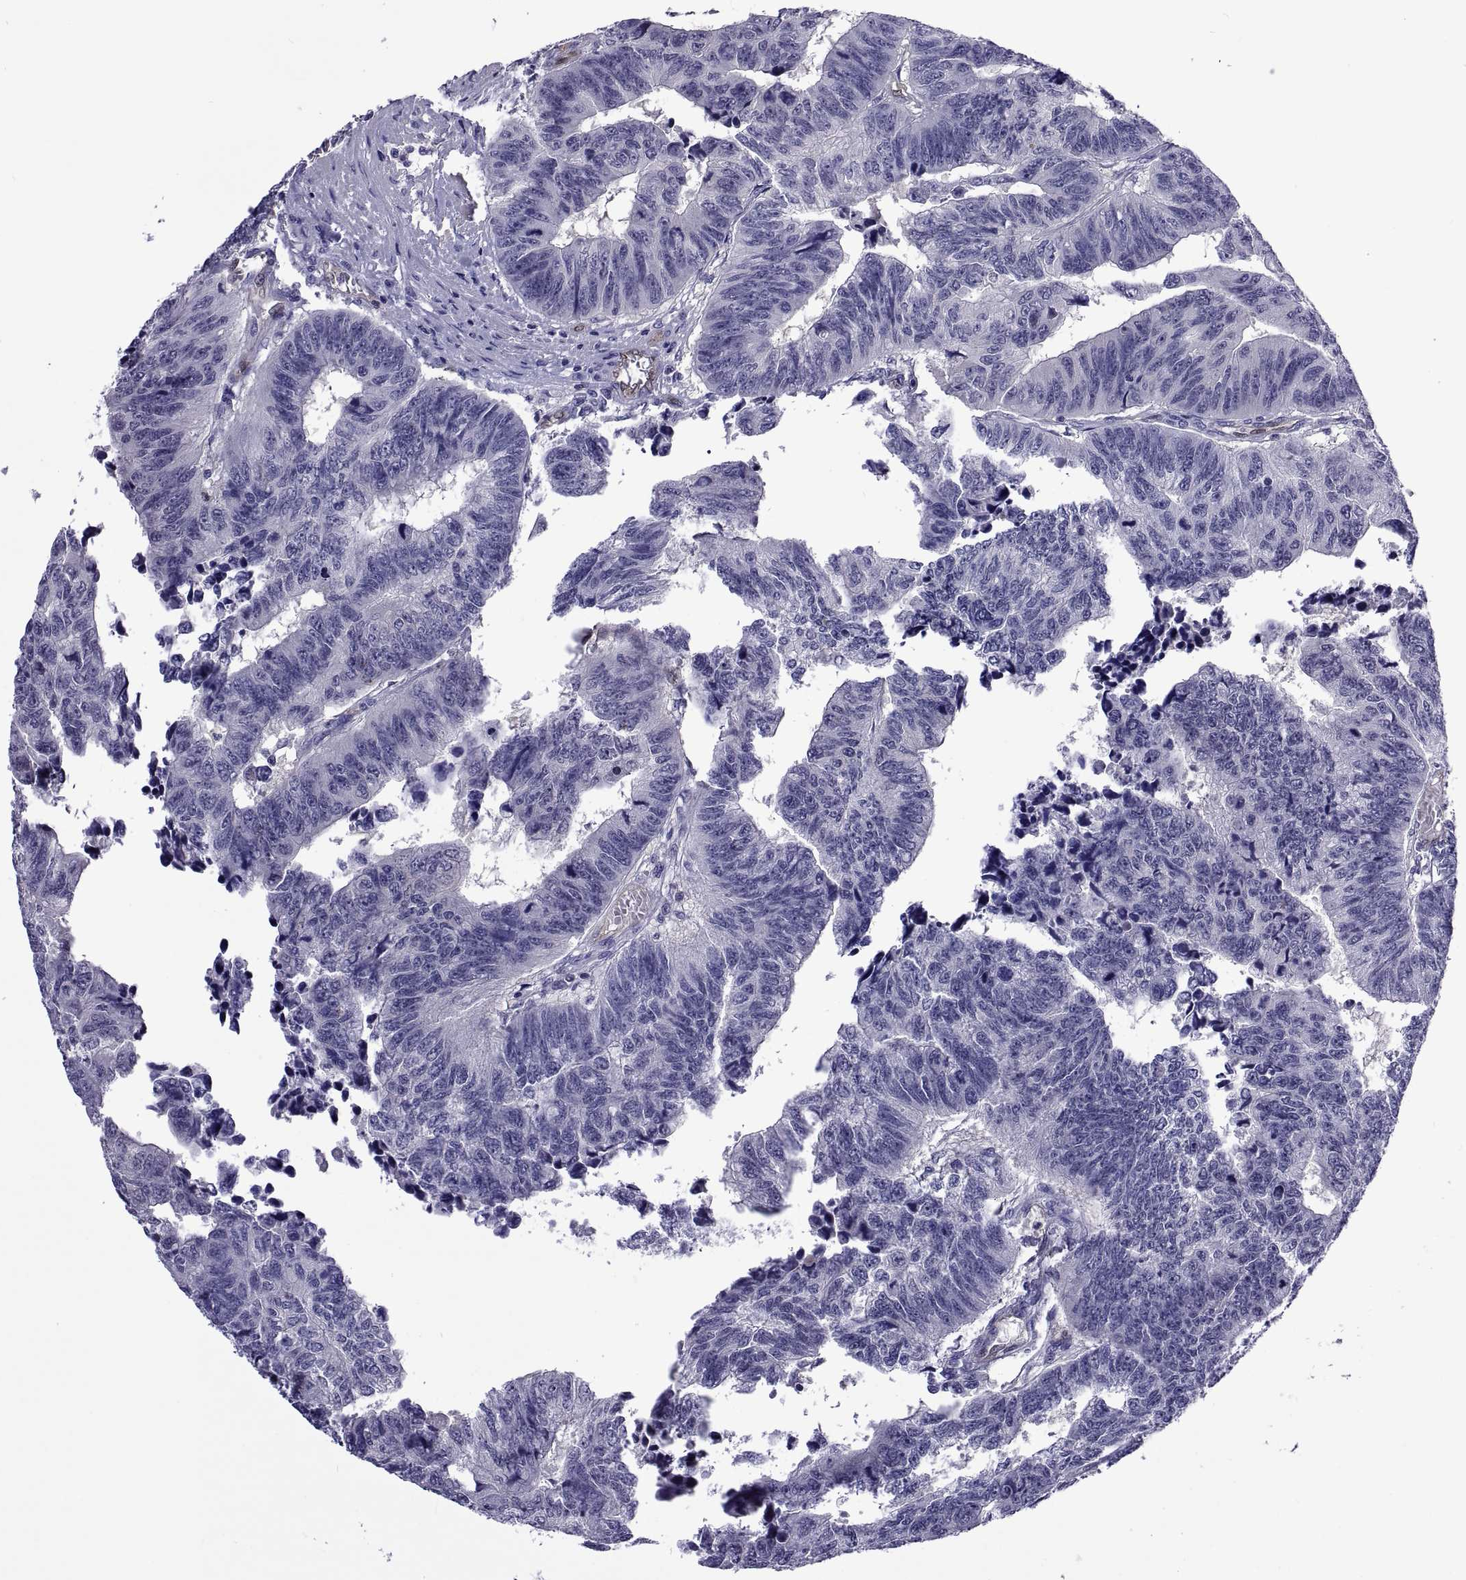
{"staining": {"intensity": "negative", "quantity": "none", "location": "none"}, "tissue": "colorectal cancer", "cell_type": "Tumor cells", "image_type": "cancer", "snomed": [{"axis": "morphology", "description": "Adenocarcinoma, NOS"}, {"axis": "topography", "description": "Rectum"}], "caption": "Tumor cells are negative for brown protein staining in colorectal adenocarcinoma. (Stains: DAB immunohistochemistry with hematoxylin counter stain, Microscopy: brightfield microscopy at high magnification).", "gene": "LCN9", "patient": {"sex": "female", "age": 85}}